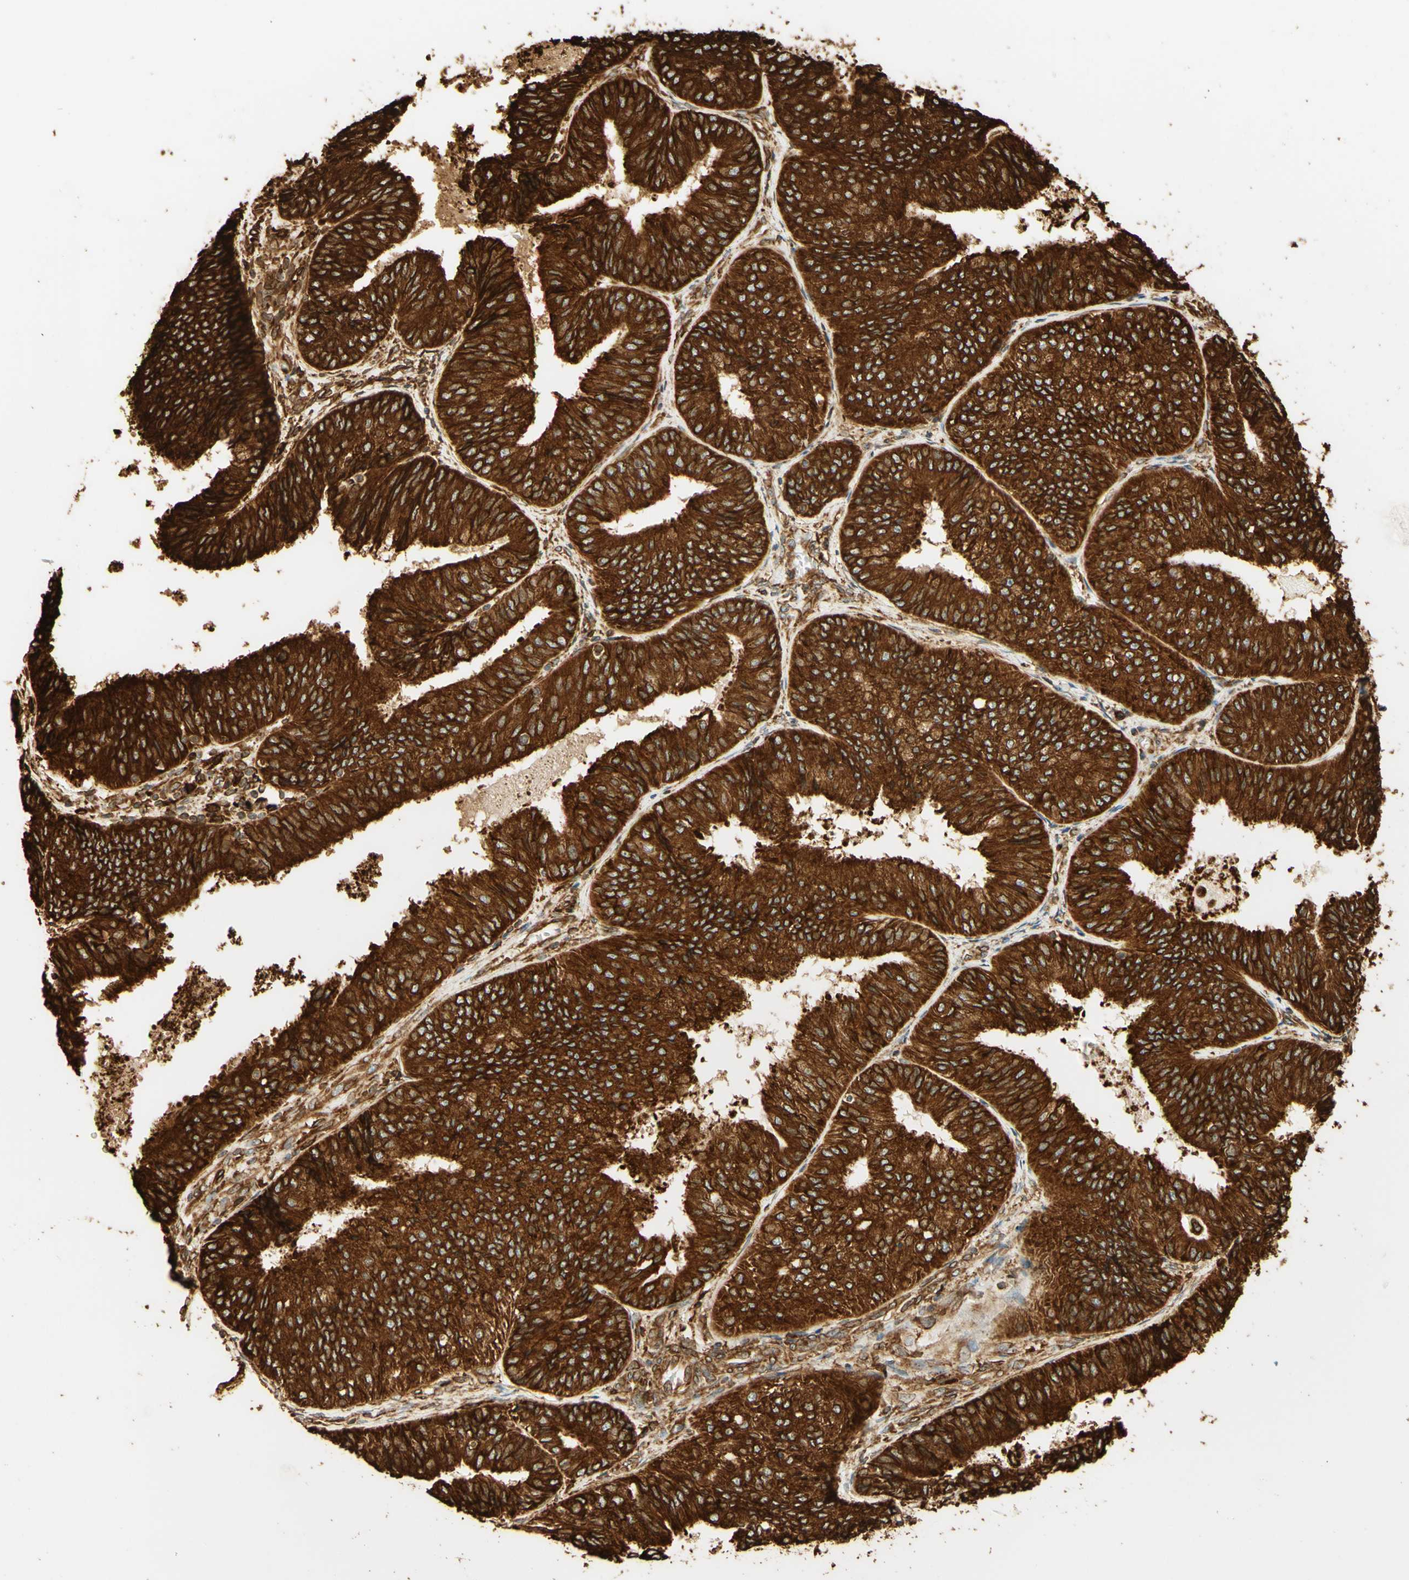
{"staining": {"intensity": "strong", "quantity": ">75%", "location": "cytoplasmic/membranous"}, "tissue": "endometrial cancer", "cell_type": "Tumor cells", "image_type": "cancer", "snomed": [{"axis": "morphology", "description": "Adenocarcinoma, NOS"}, {"axis": "topography", "description": "Endometrium"}], "caption": "Immunohistochemical staining of human adenocarcinoma (endometrial) exhibits high levels of strong cytoplasmic/membranous protein staining in approximately >75% of tumor cells.", "gene": "CANX", "patient": {"sex": "female", "age": 58}}